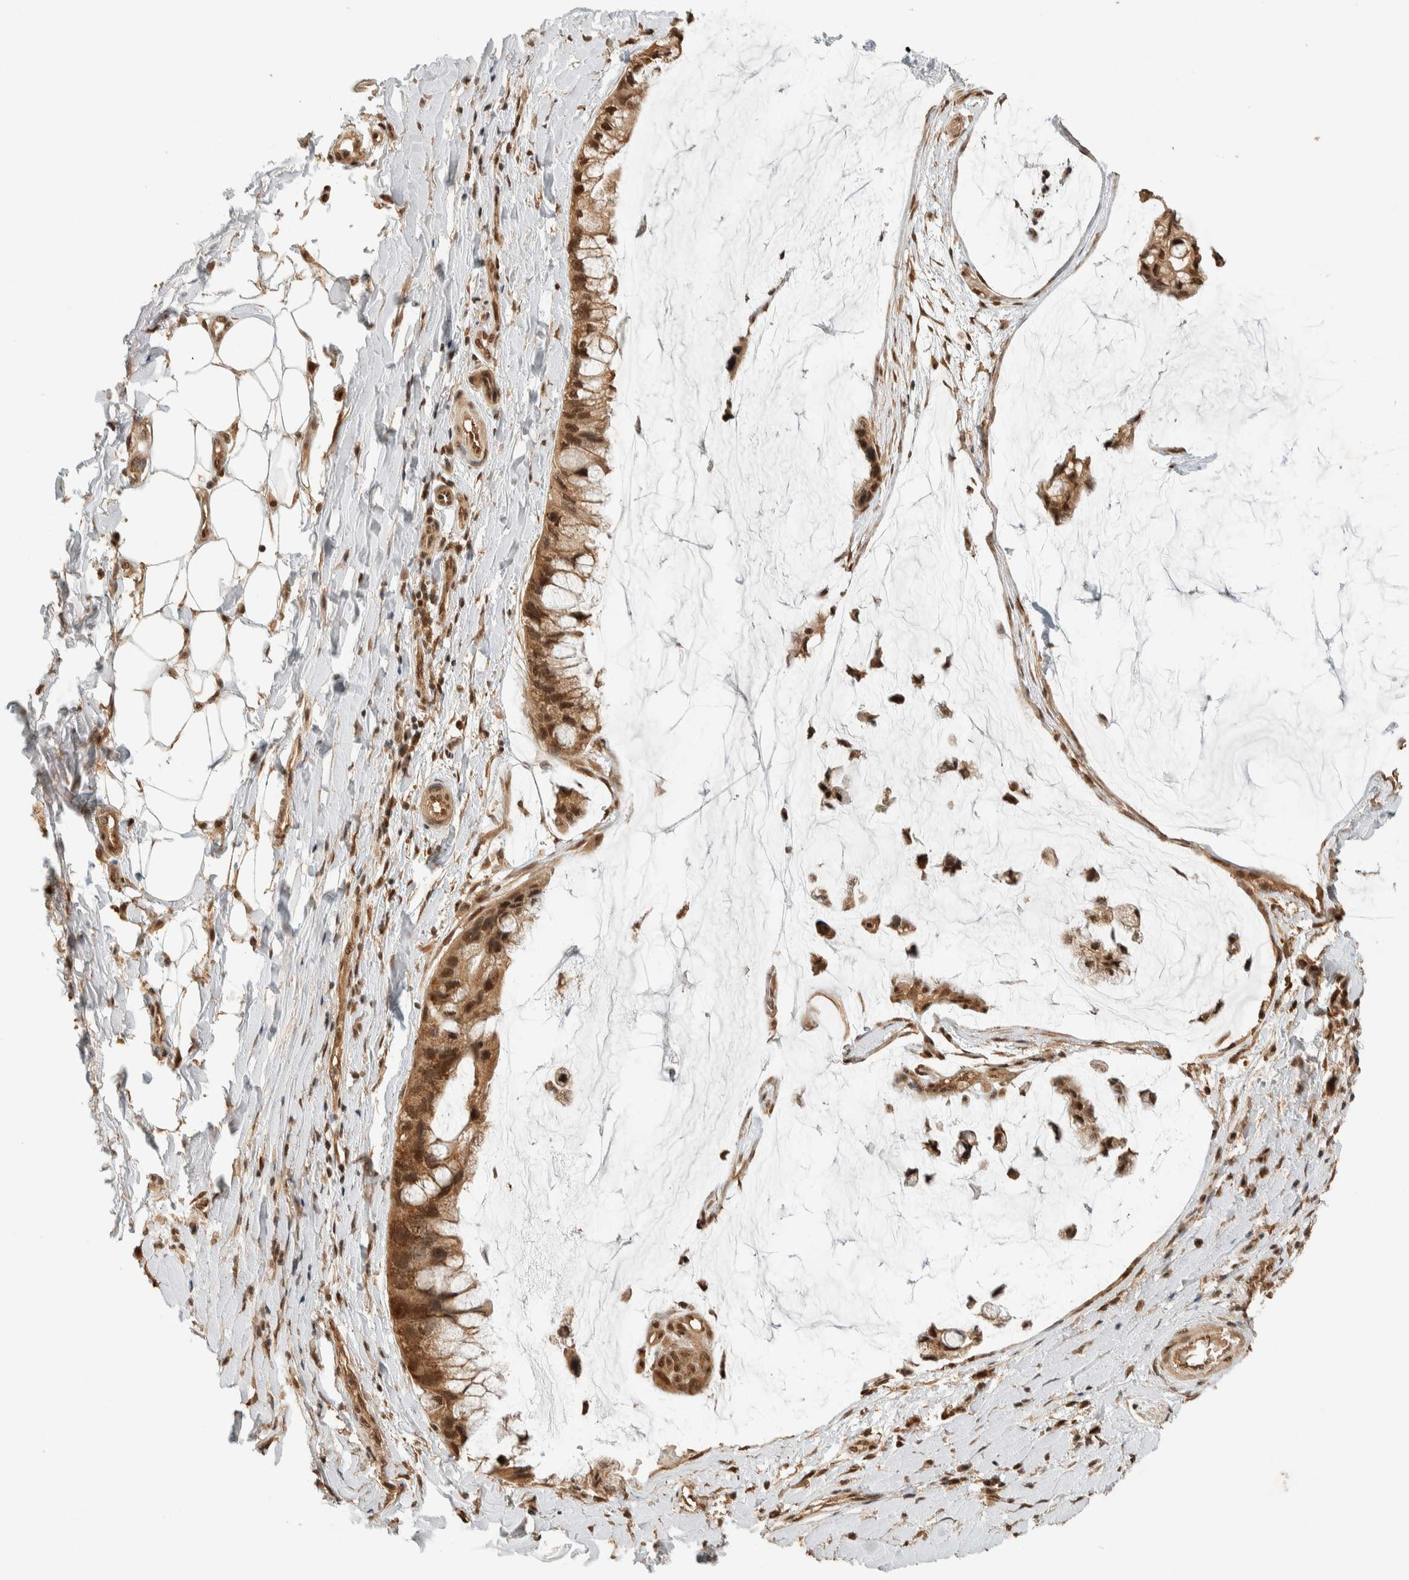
{"staining": {"intensity": "strong", "quantity": ">75%", "location": "cytoplasmic/membranous,nuclear"}, "tissue": "ovarian cancer", "cell_type": "Tumor cells", "image_type": "cancer", "snomed": [{"axis": "morphology", "description": "Cystadenocarcinoma, mucinous, NOS"}, {"axis": "topography", "description": "Ovary"}], "caption": "Immunohistochemistry staining of mucinous cystadenocarcinoma (ovarian), which exhibits high levels of strong cytoplasmic/membranous and nuclear positivity in approximately >75% of tumor cells indicating strong cytoplasmic/membranous and nuclear protein expression. The staining was performed using DAB (brown) for protein detection and nuclei were counterstained in hematoxylin (blue).", "gene": "ZBTB2", "patient": {"sex": "female", "age": 39}}